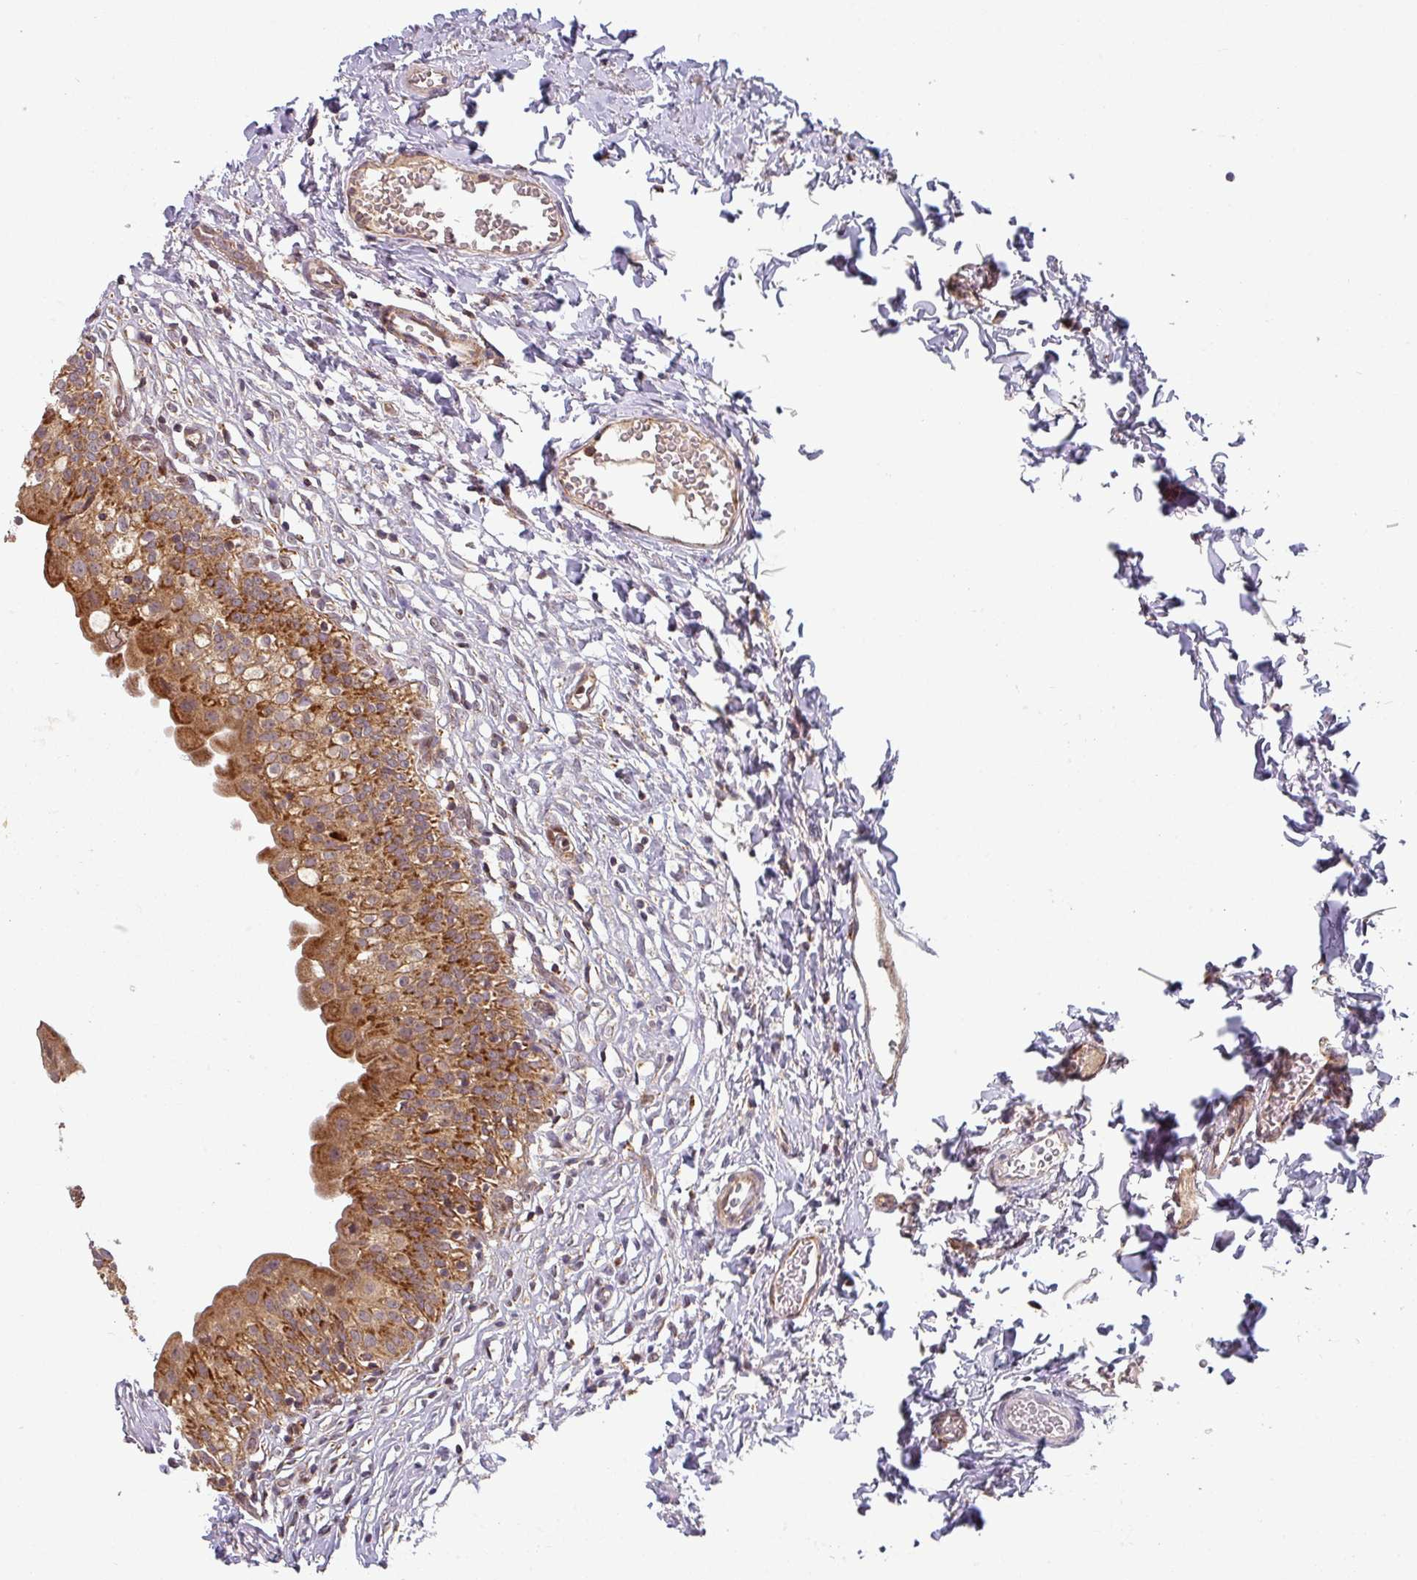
{"staining": {"intensity": "strong", "quantity": ">75%", "location": "cytoplasmic/membranous"}, "tissue": "urinary bladder", "cell_type": "Urothelial cells", "image_type": "normal", "snomed": [{"axis": "morphology", "description": "Normal tissue, NOS"}, {"axis": "topography", "description": "Urinary bladder"}], "caption": "Normal urinary bladder exhibits strong cytoplasmic/membranous expression in about >75% of urothelial cells, visualized by immunohistochemistry. Immunohistochemistry (ihc) stains the protein of interest in brown and the nuclei are stained blue.", "gene": "MRPS16", "patient": {"sex": "male", "age": 55}}